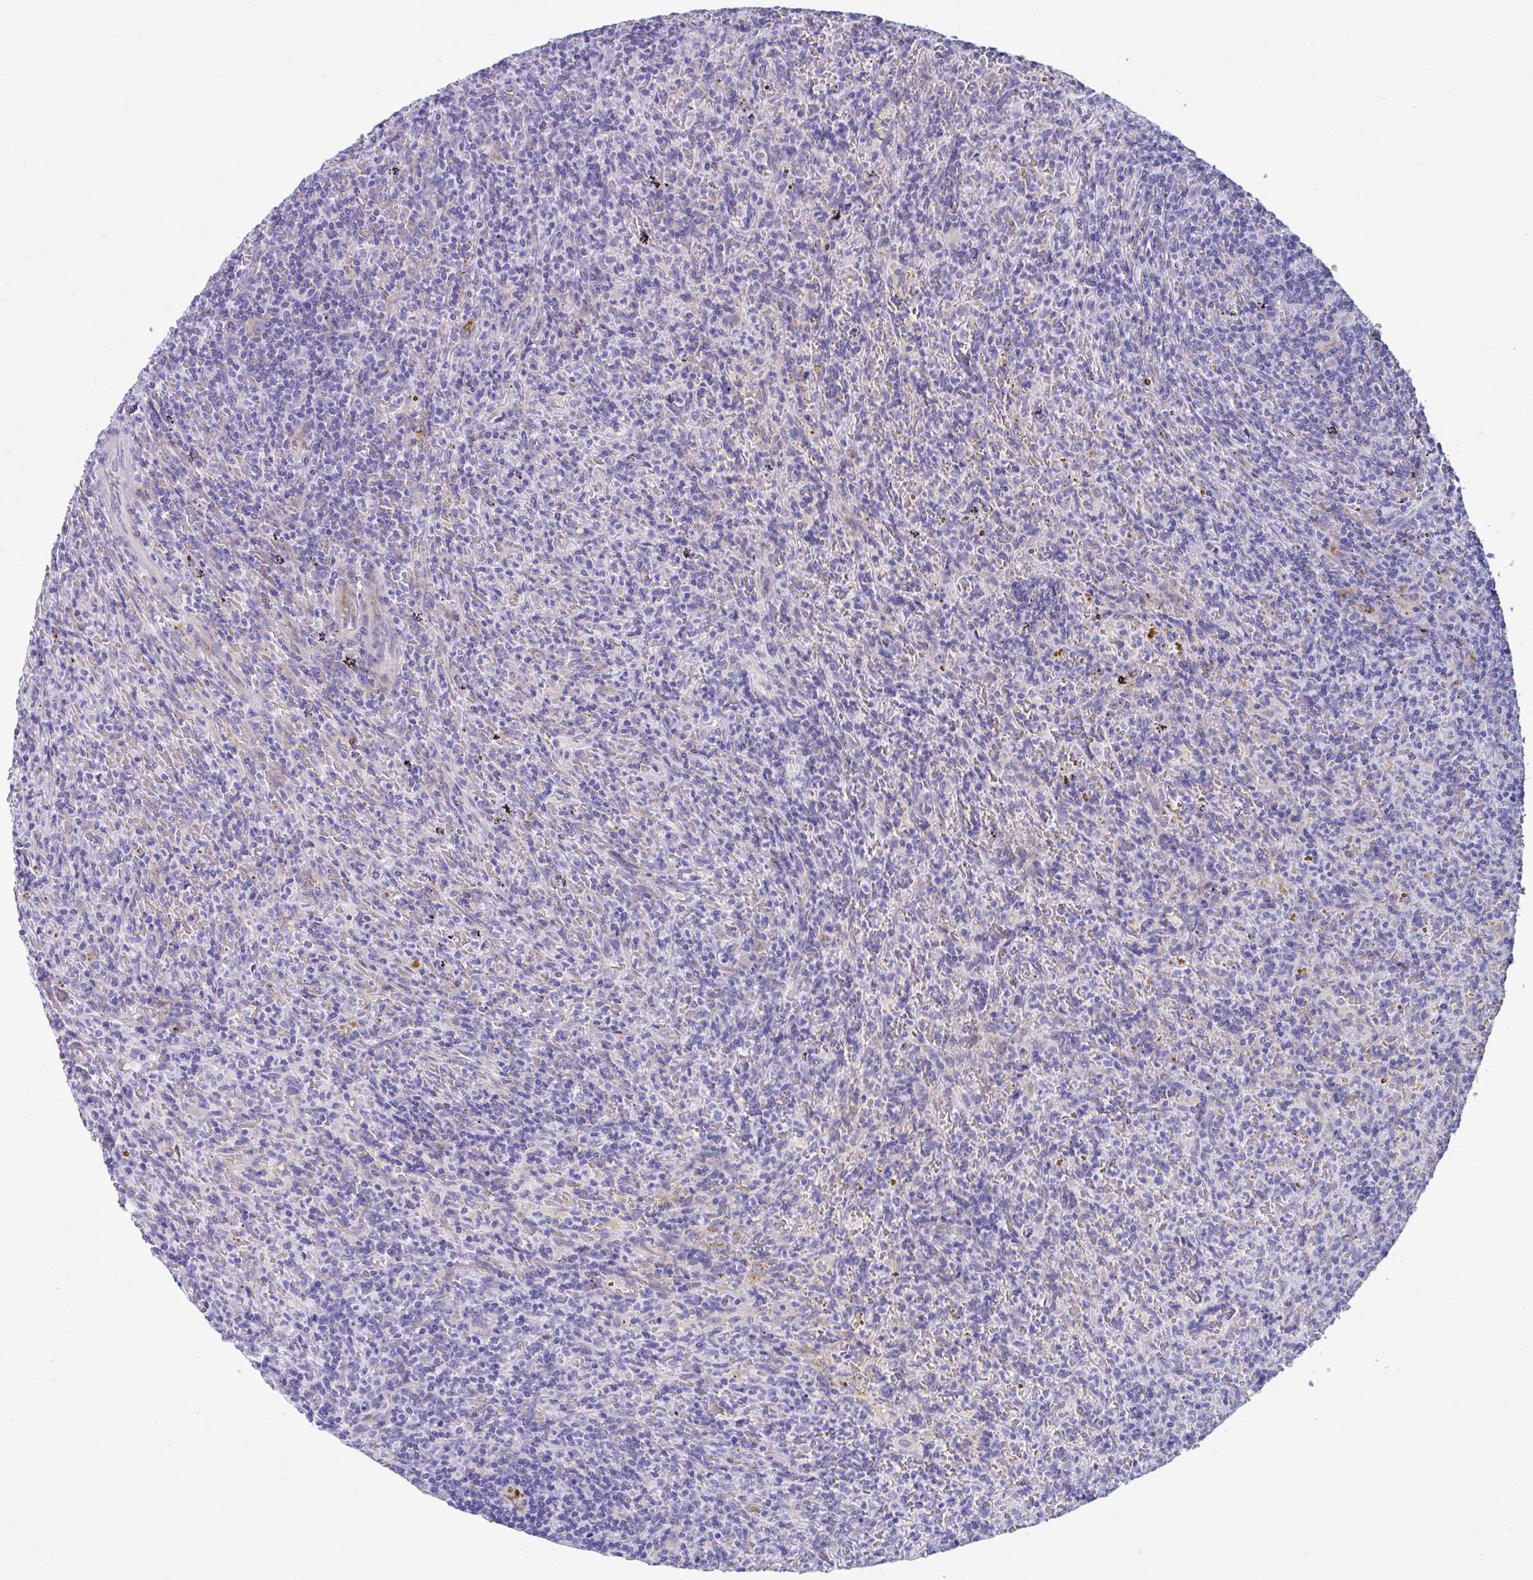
{"staining": {"intensity": "negative", "quantity": "none", "location": "none"}, "tissue": "lymphoma", "cell_type": "Tumor cells", "image_type": "cancer", "snomed": [{"axis": "morphology", "description": "Malignant lymphoma, non-Hodgkin's type, Low grade"}, {"axis": "topography", "description": "Spleen"}], "caption": "This is an immunohistochemistry image of human low-grade malignant lymphoma, non-Hodgkin's type. There is no positivity in tumor cells.", "gene": "TTC30B", "patient": {"sex": "female", "age": 70}}